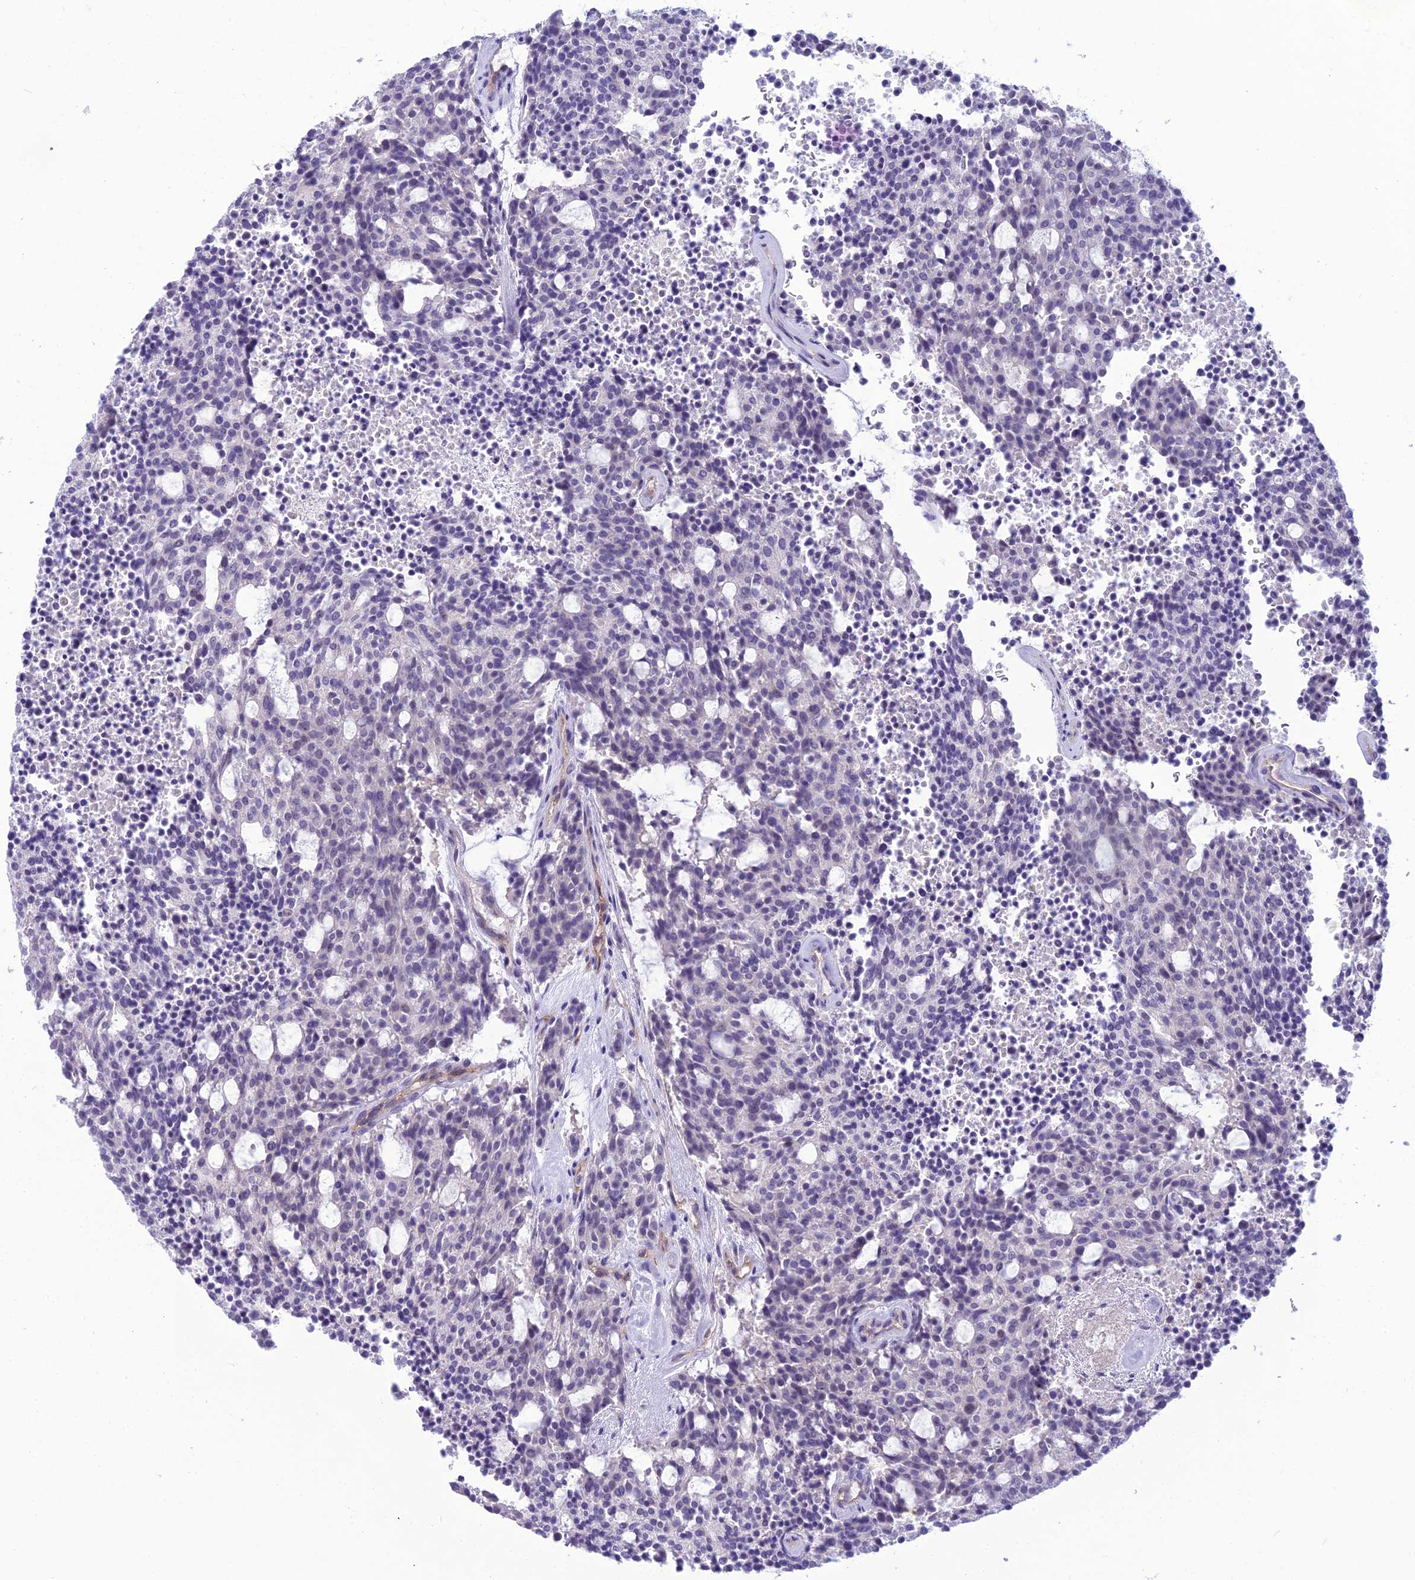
{"staining": {"intensity": "negative", "quantity": "none", "location": "none"}, "tissue": "carcinoid", "cell_type": "Tumor cells", "image_type": "cancer", "snomed": [{"axis": "morphology", "description": "Carcinoid, malignant, NOS"}, {"axis": "topography", "description": "Pancreas"}], "caption": "The histopathology image displays no staining of tumor cells in carcinoid.", "gene": "BBS7", "patient": {"sex": "female", "age": 54}}